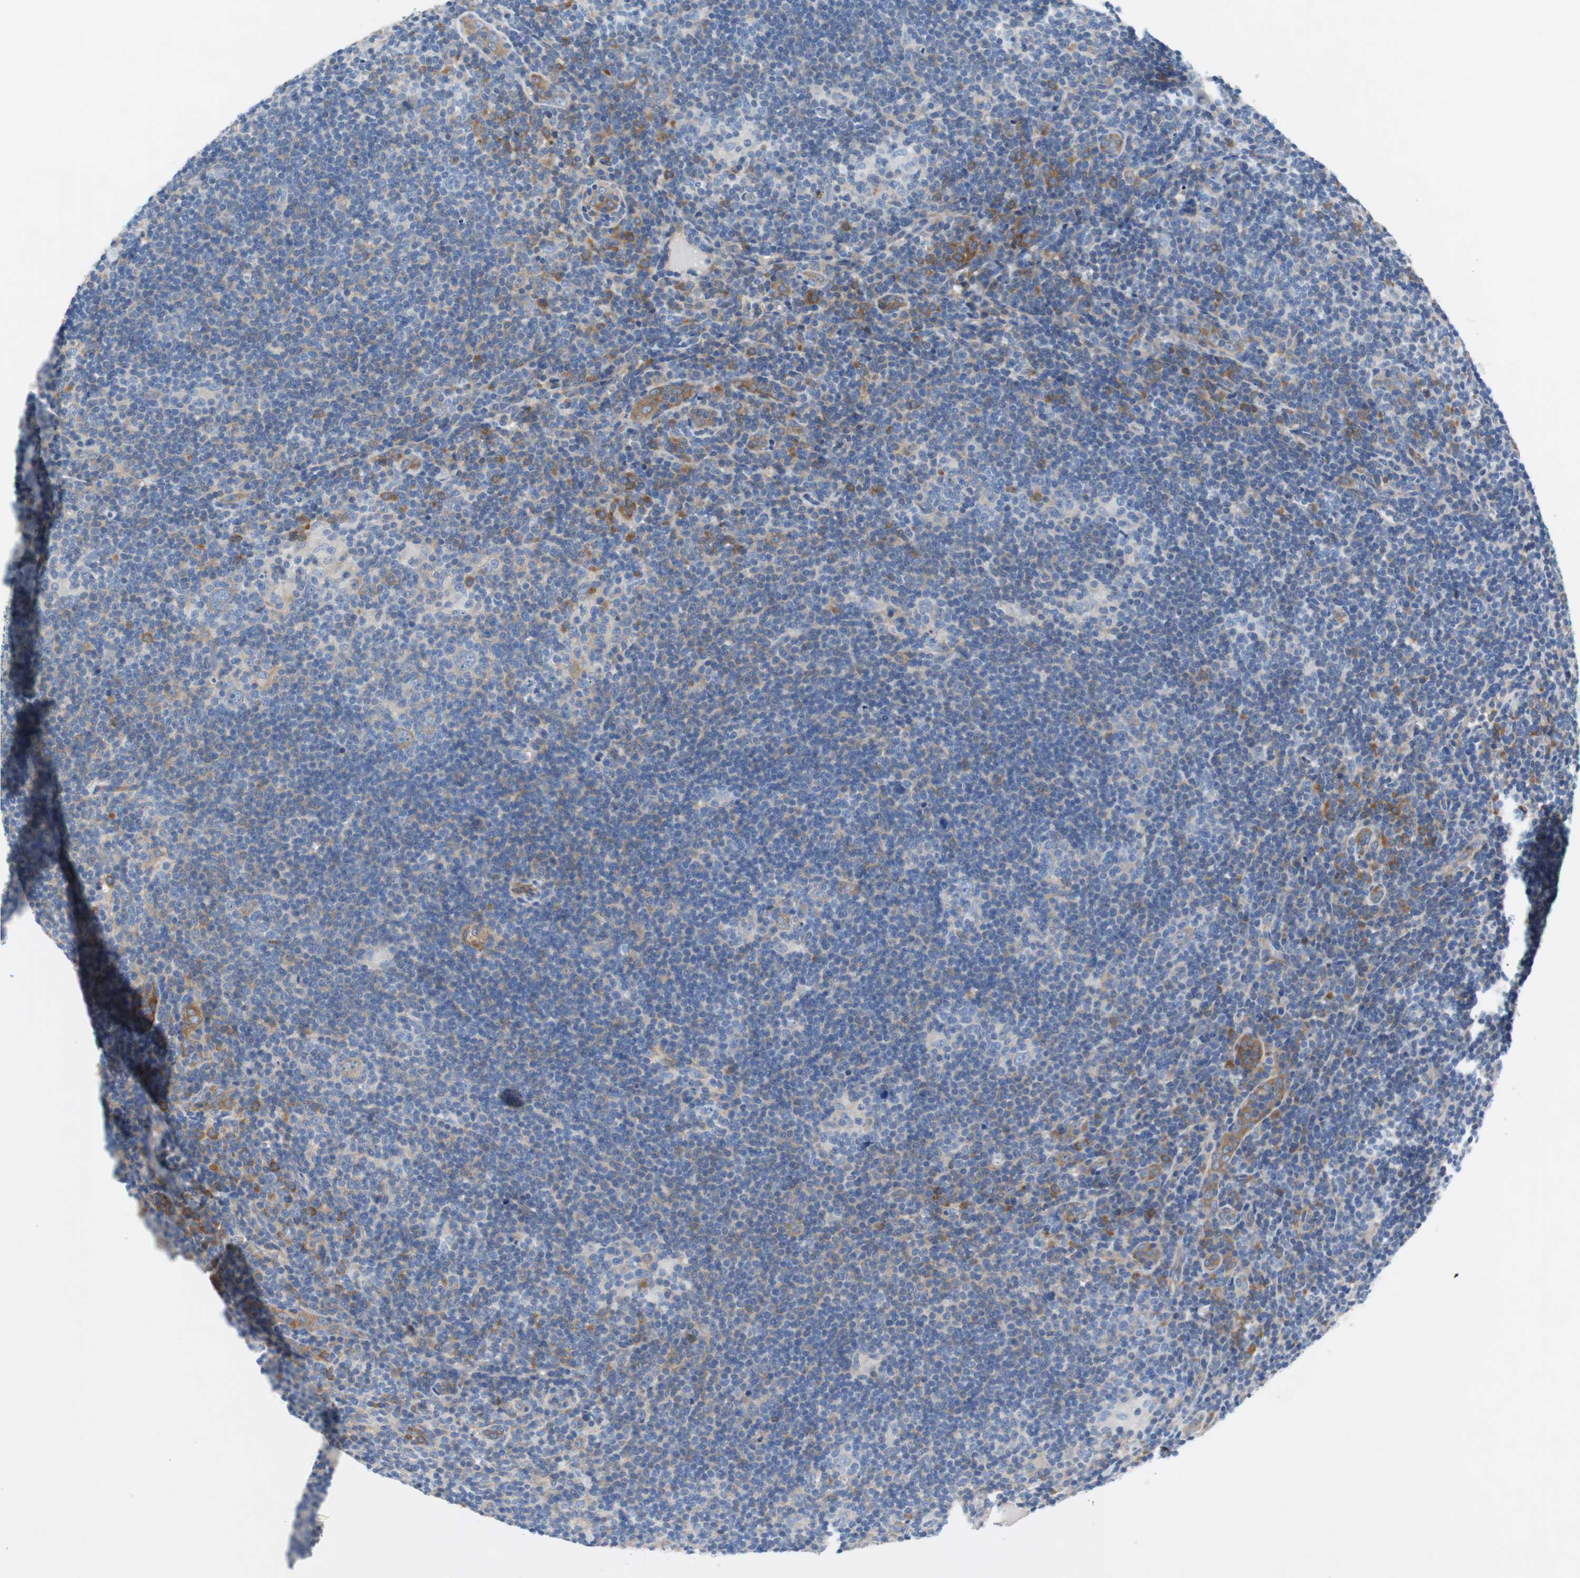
{"staining": {"intensity": "negative", "quantity": "none", "location": "none"}, "tissue": "lymphoma", "cell_type": "Tumor cells", "image_type": "cancer", "snomed": [{"axis": "morphology", "description": "Hodgkin's disease, NOS"}, {"axis": "topography", "description": "Lymph node"}], "caption": "Lymphoma stained for a protein using immunohistochemistry (IHC) reveals no expression tumor cells.", "gene": "EEF2K", "patient": {"sex": "female", "age": 57}}